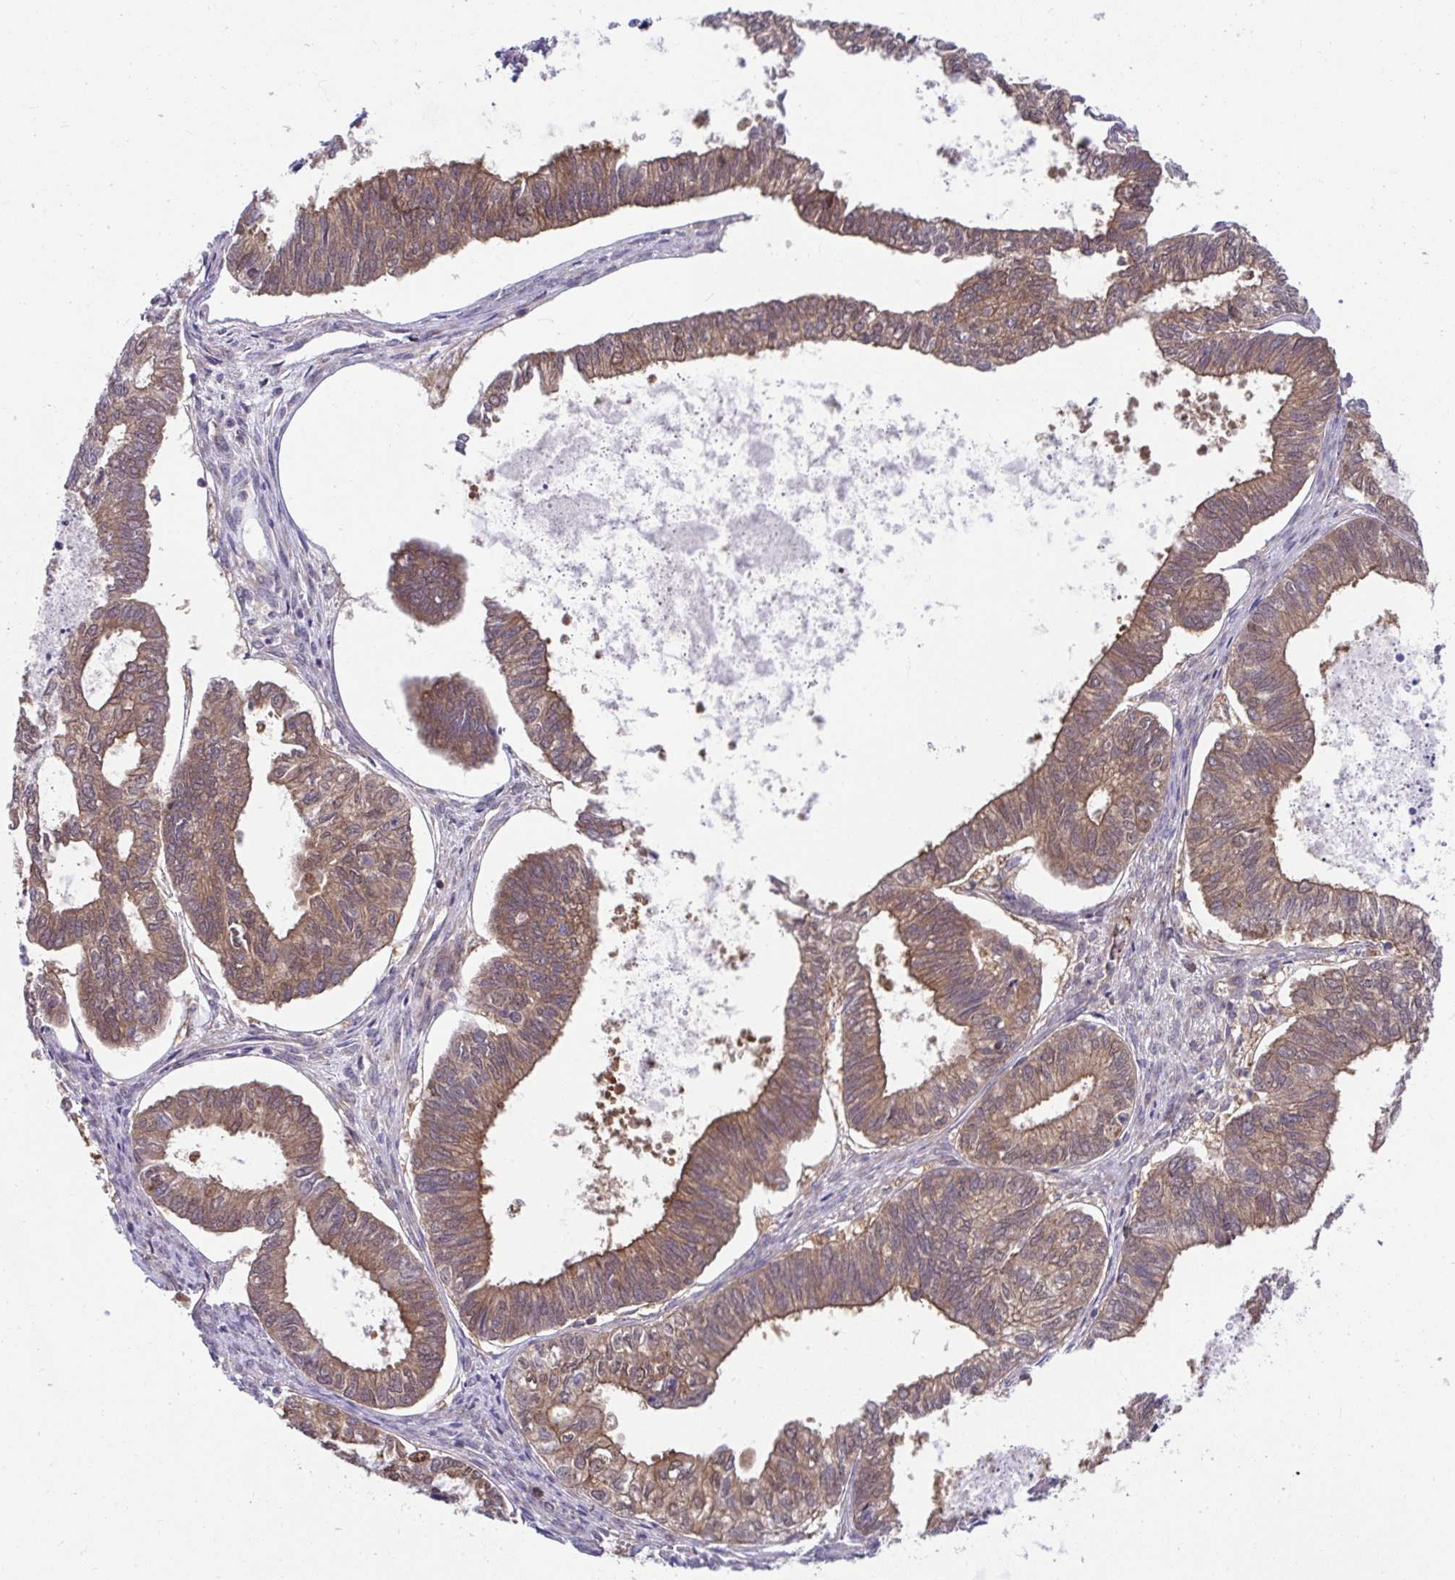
{"staining": {"intensity": "moderate", "quantity": ">75%", "location": "cytoplasmic/membranous"}, "tissue": "ovarian cancer", "cell_type": "Tumor cells", "image_type": "cancer", "snomed": [{"axis": "morphology", "description": "Carcinoma, endometroid"}, {"axis": "topography", "description": "Ovary"}], "caption": "IHC of human ovarian cancer (endometroid carcinoma) demonstrates medium levels of moderate cytoplasmic/membranous positivity in about >75% of tumor cells.", "gene": "PCDHB7", "patient": {"sex": "female", "age": 64}}